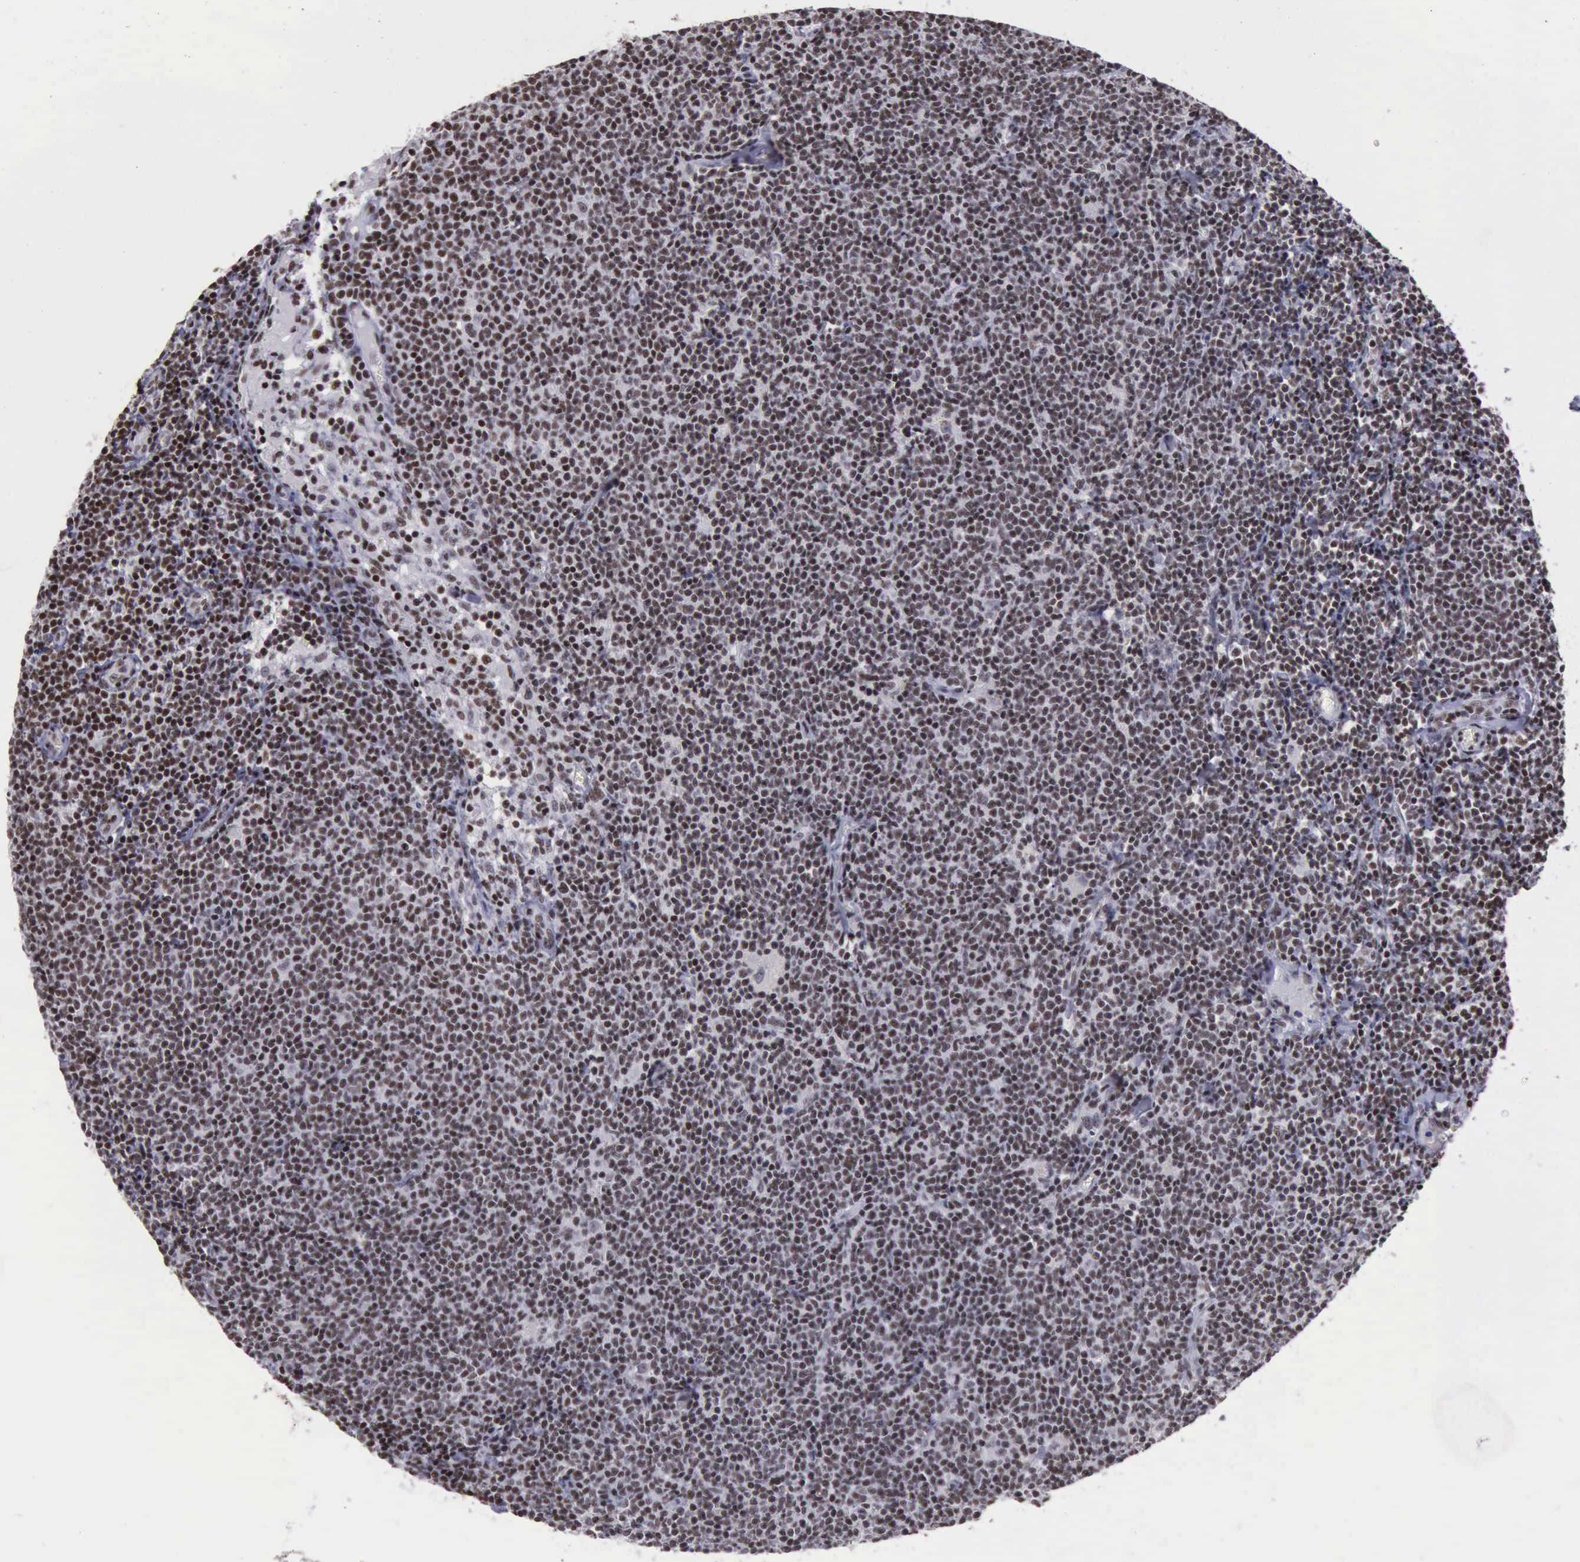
{"staining": {"intensity": "moderate", "quantity": ">75%", "location": "nuclear"}, "tissue": "lymphoma", "cell_type": "Tumor cells", "image_type": "cancer", "snomed": [{"axis": "morphology", "description": "Malignant lymphoma, non-Hodgkin's type, Low grade"}, {"axis": "topography", "description": "Lymph node"}], "caption": "The immunohistochemical stain labels moderate nuclear expression in tumor cells of malignant lymphoma, non-Hodgkin's type (low-grade) tissue.", "gene": "YY1", "patient": {"sex": "male", "age": 65}}